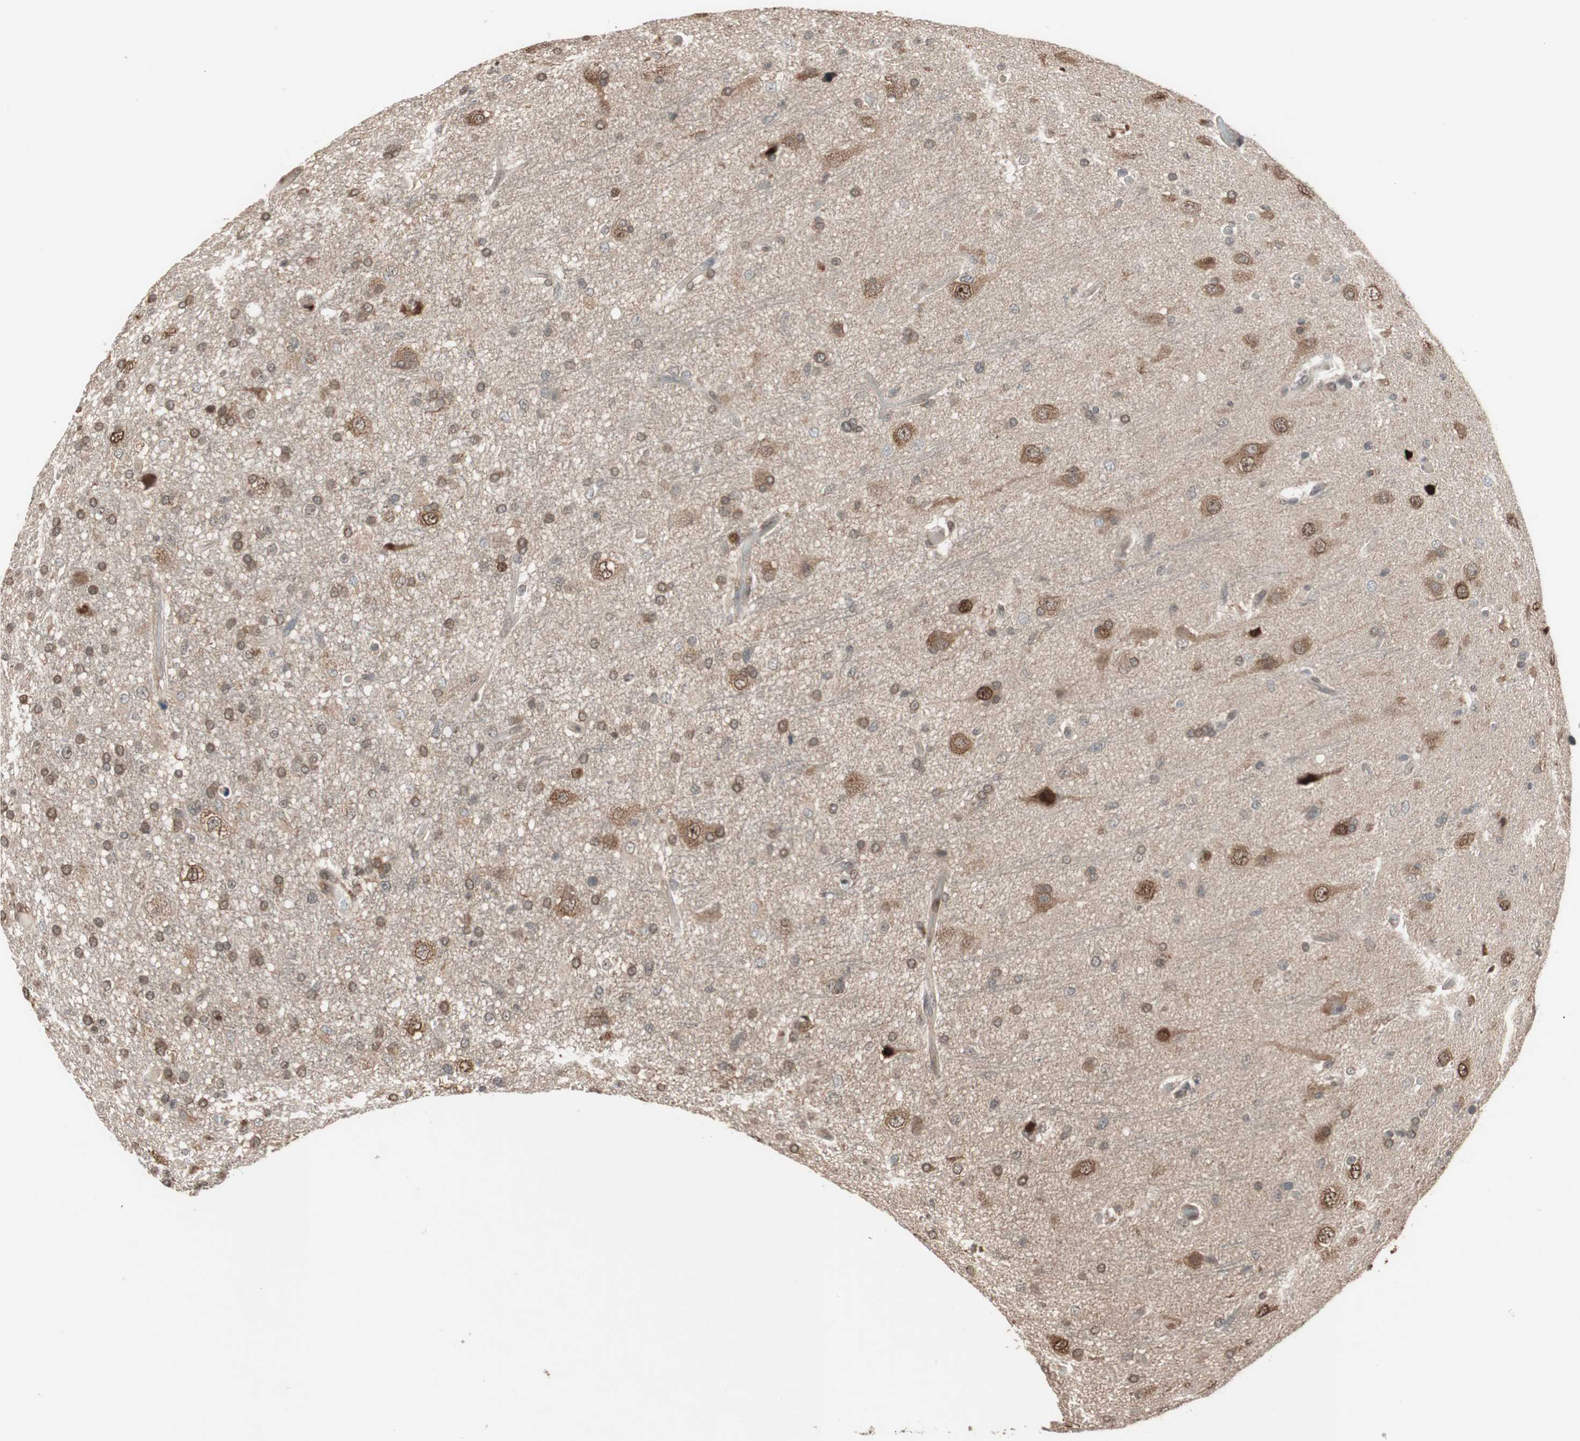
{"staining": {"intensity": "weak", "quantity": "25%-75%", "location": "cytoplasmic/membranous"}, "tissue": "glioma", "cell_type": "Tumor cells", "image_type": "cancer", "snomed": [{"axis": "morphology", "description": "Glioma, malignant, High grade"}, {"axis": "topography", "description": "Brain"}], "caption": "Protein positivity by IHC displays weak cytoplasmic/membranous staining in approximately 25%-75% of tumor cells in malignant glioma (high-grade).", "gene": "DRAP1", "patient": {"sex": "male", "age": 33}}